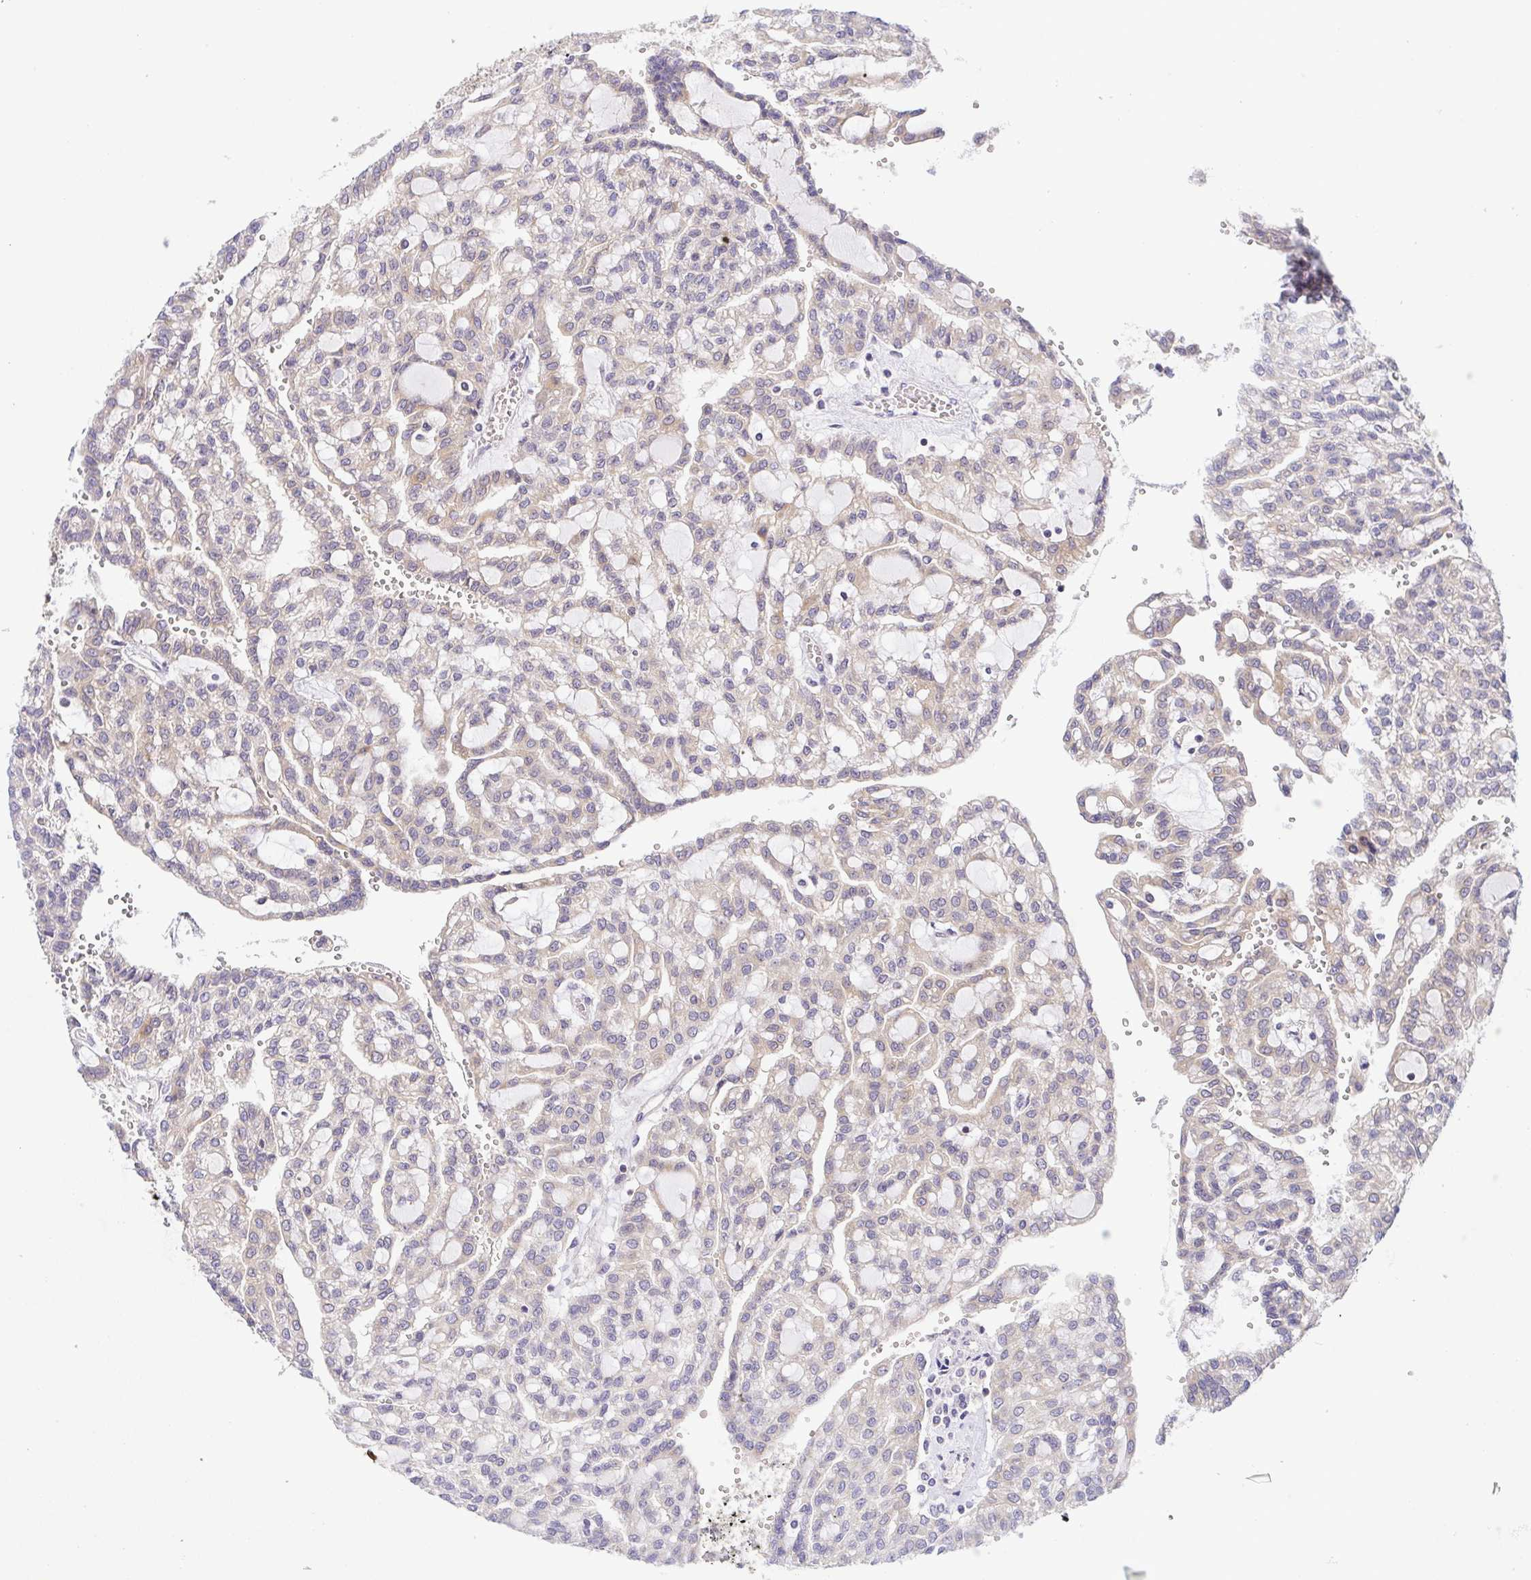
{"staining": {"intensity": "weak", "quantity": "25%-75%", "location": "cytoplasmic/membranous"}, "tissue": "renal cancer", "cell_type": "Tumor cells", "image_type": "cancer", "snomed": [{"axis": "morphology", "description": "Adenocarcinoma, NOS"}, {"axis": "topography", "description": "Kidney"}], "caption": "Renal cancer (adenocarcinoma) stained with immunohistochemistry demonstrates weak cytoplasmic/membranous positivity in about 25%-75% of tumor cells.", "gene": "BCL2L1", "patient": {"sex": "male", "age": 63}}